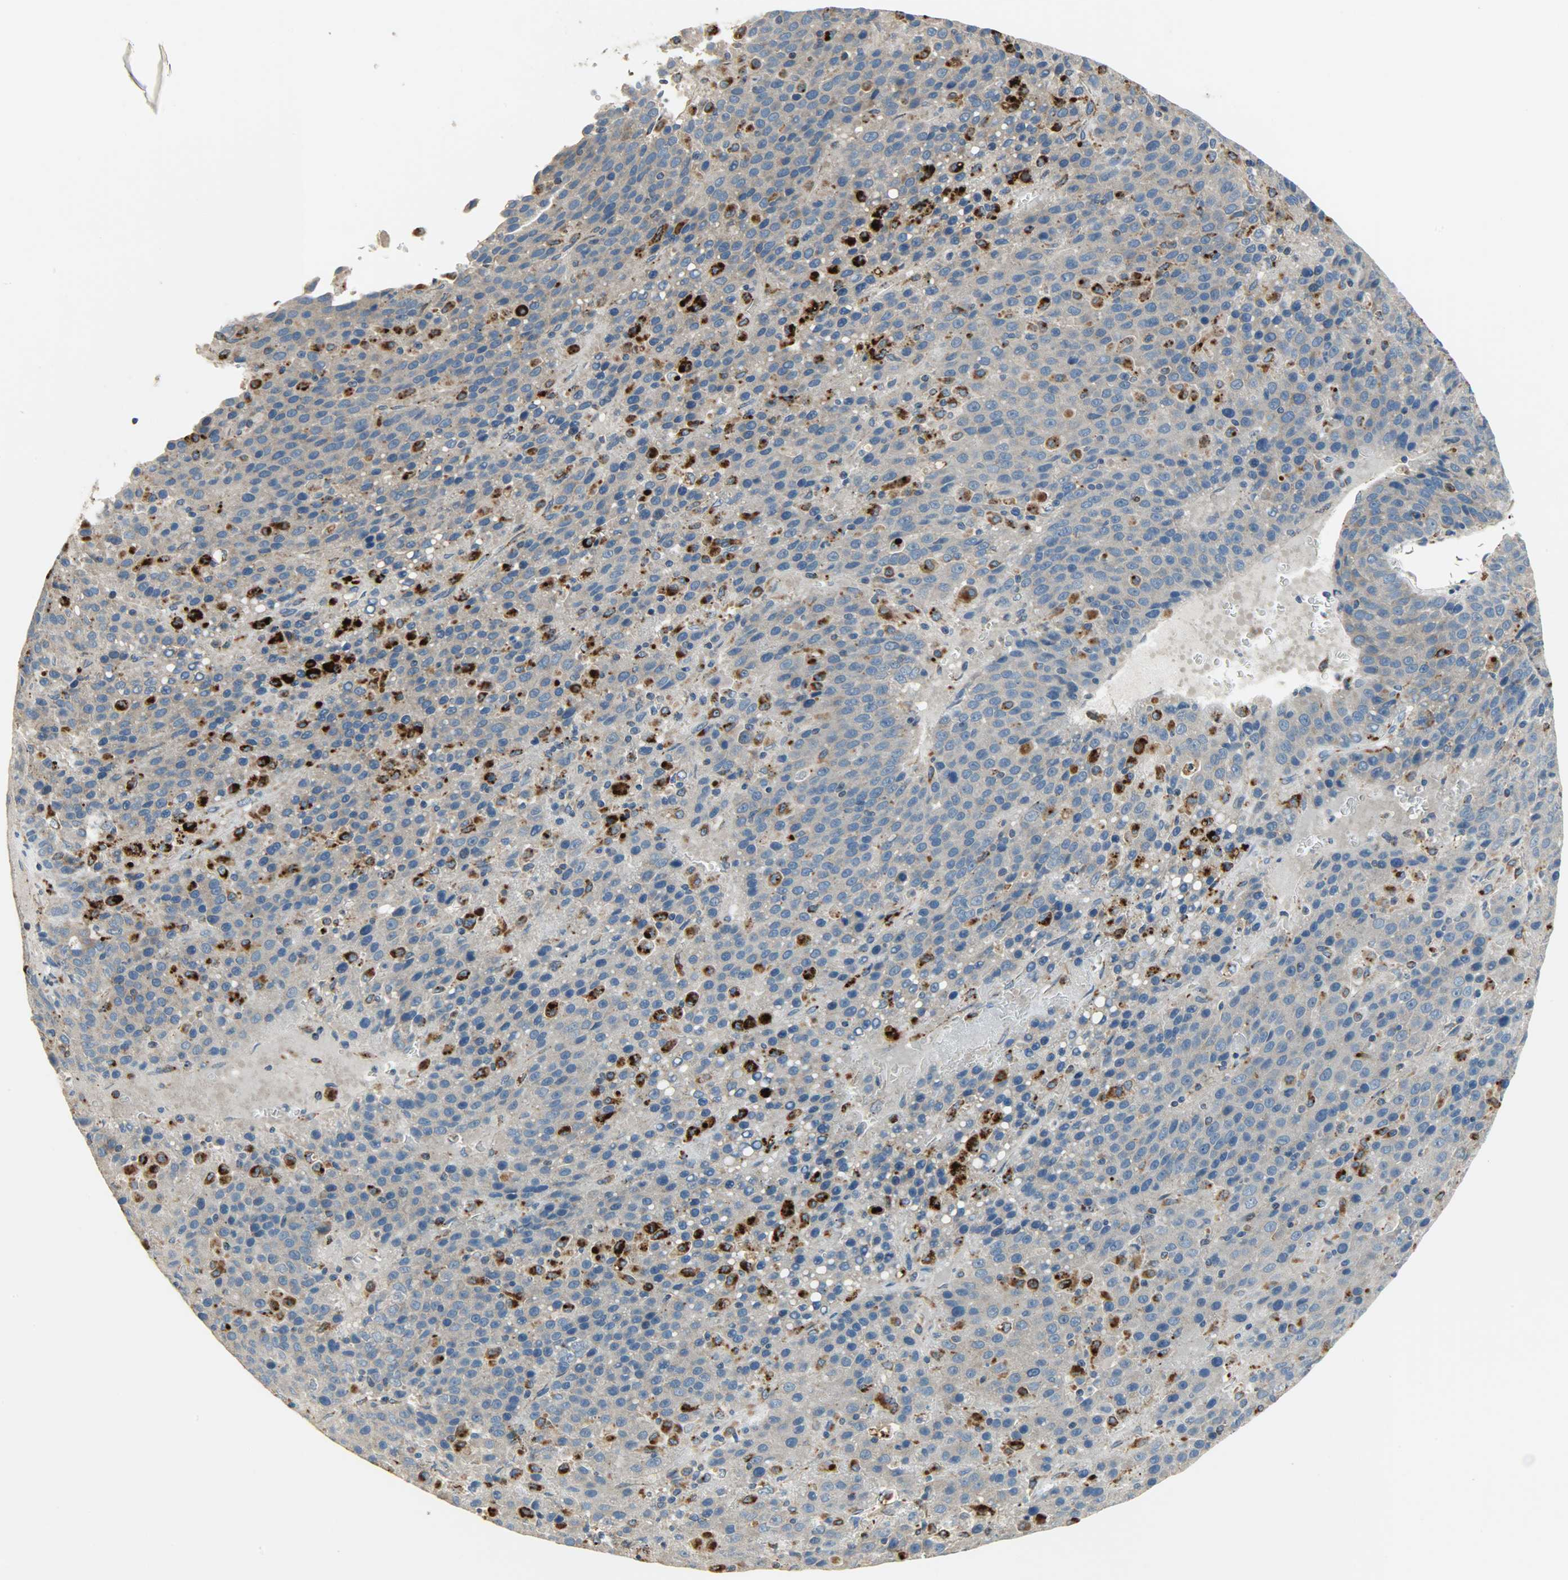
{"staining": {"intensity": "weak", "quantity": ">75%", "location": "cytoplasmic/membranous"}, "tissue": "liver cancer", "cell_type": "Tumor cells", "image_type": "cancer", "snomed": [{"axis": "morphology", "description": "Carcinoma, Hepatocellular, NOS"}, {"axis": "topography", "description": "Liver"}], "caption": "IHC of liver cancer (hepatocellular carcinoma) displays low levels of weak cytoplasmic/membranous staining in approximately >75% of tumor cells. (DAB IHC, brown staining for protein, blue staining for nuclei).", "gene": "ASAH1", "patient": {"sex": "female", "age": 53}}